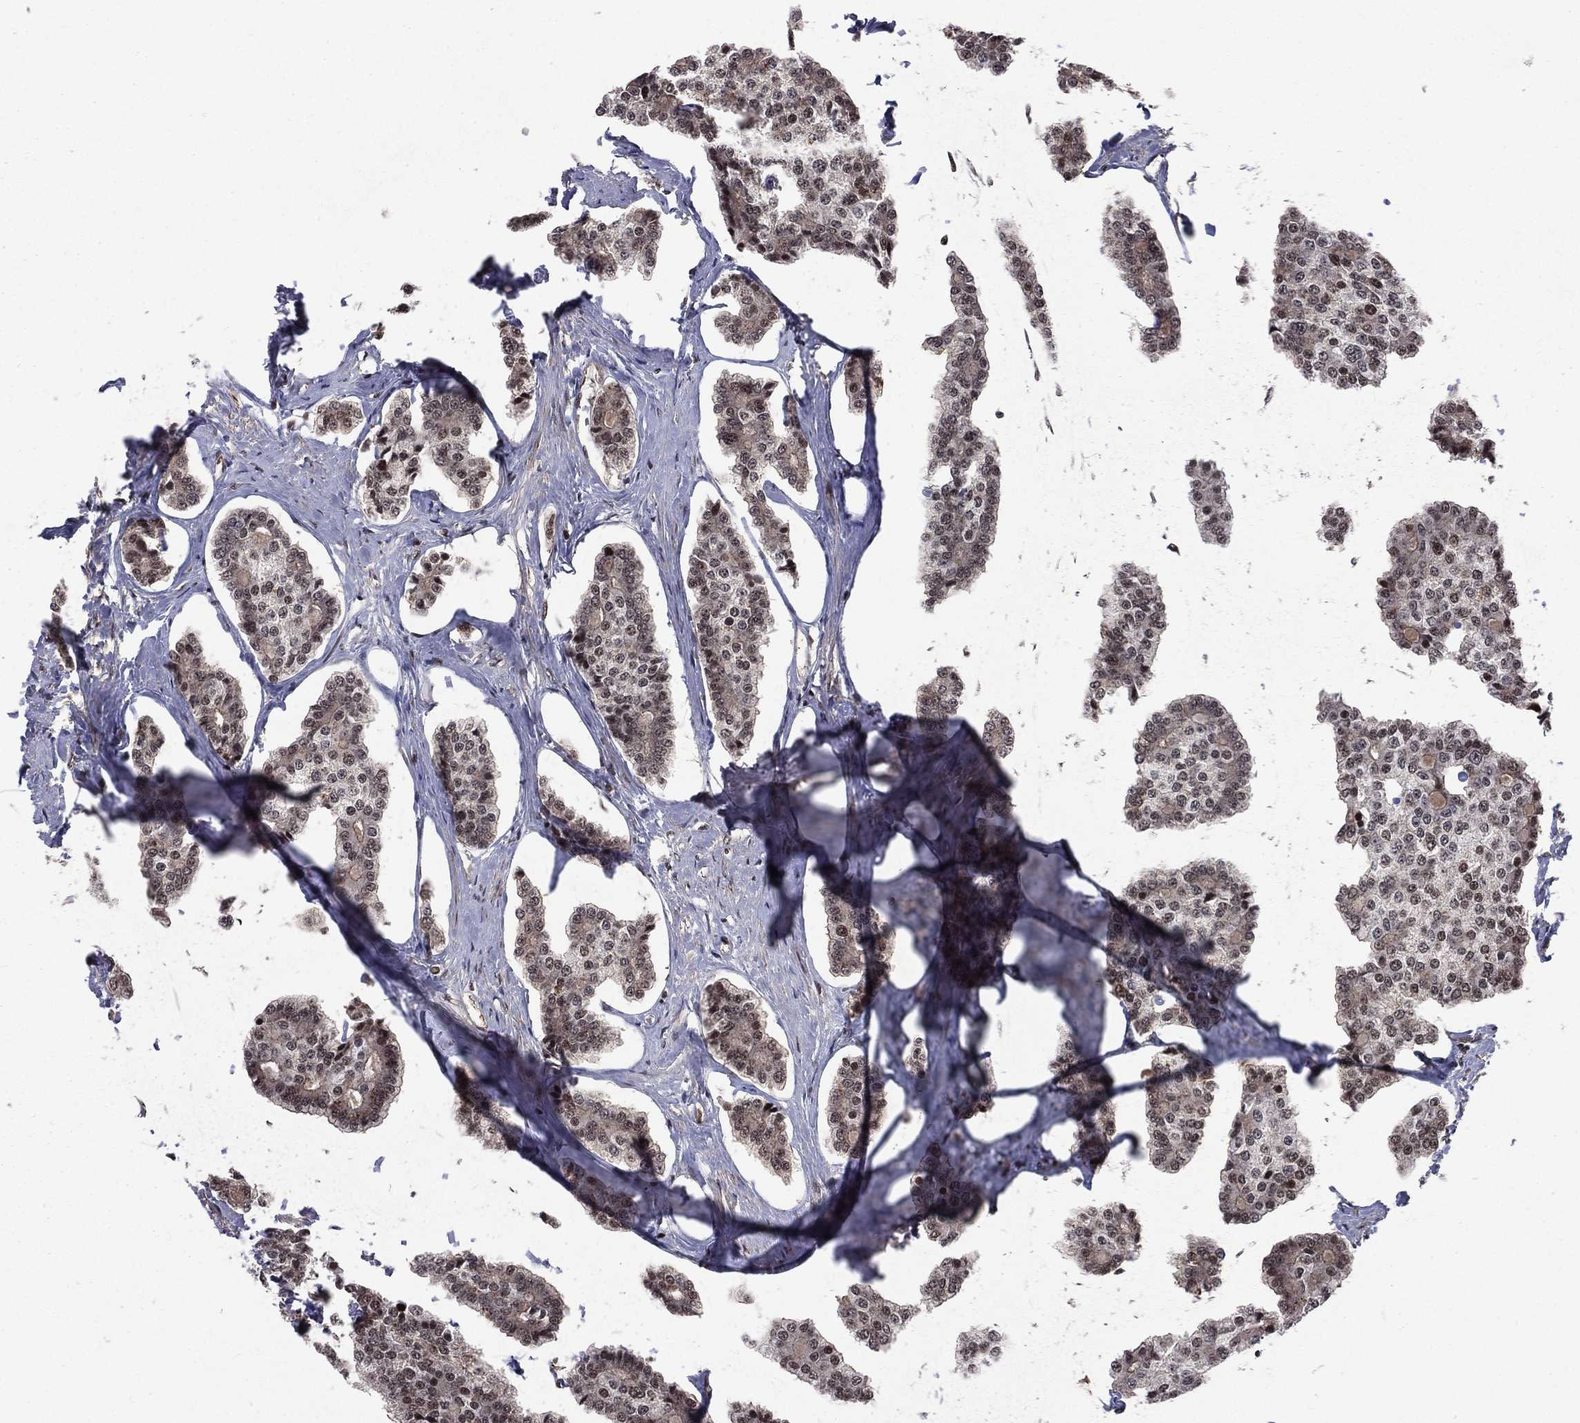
{"staining": {"intensity": "moderate", "quantity": "<25%", "location": "nuclear"}, "tissue": "carcinoid", "cell_type": "Tumor cells", "image_type": "cancer", "snomed": [{"axis": "morphology", "description": "Carcinoid, malignant, NOS"}, {"axis": "topography", "description": "Small intestine"}], "caption": "Immunohistochemistry micrograph of malignant carcinoid stained for a protein (brown), which reveals low levels of moderate nuclear positivity in about <25% of tumor cells.", "gene": "SMC3", "patient": {"sex": "female", "age": 65}}